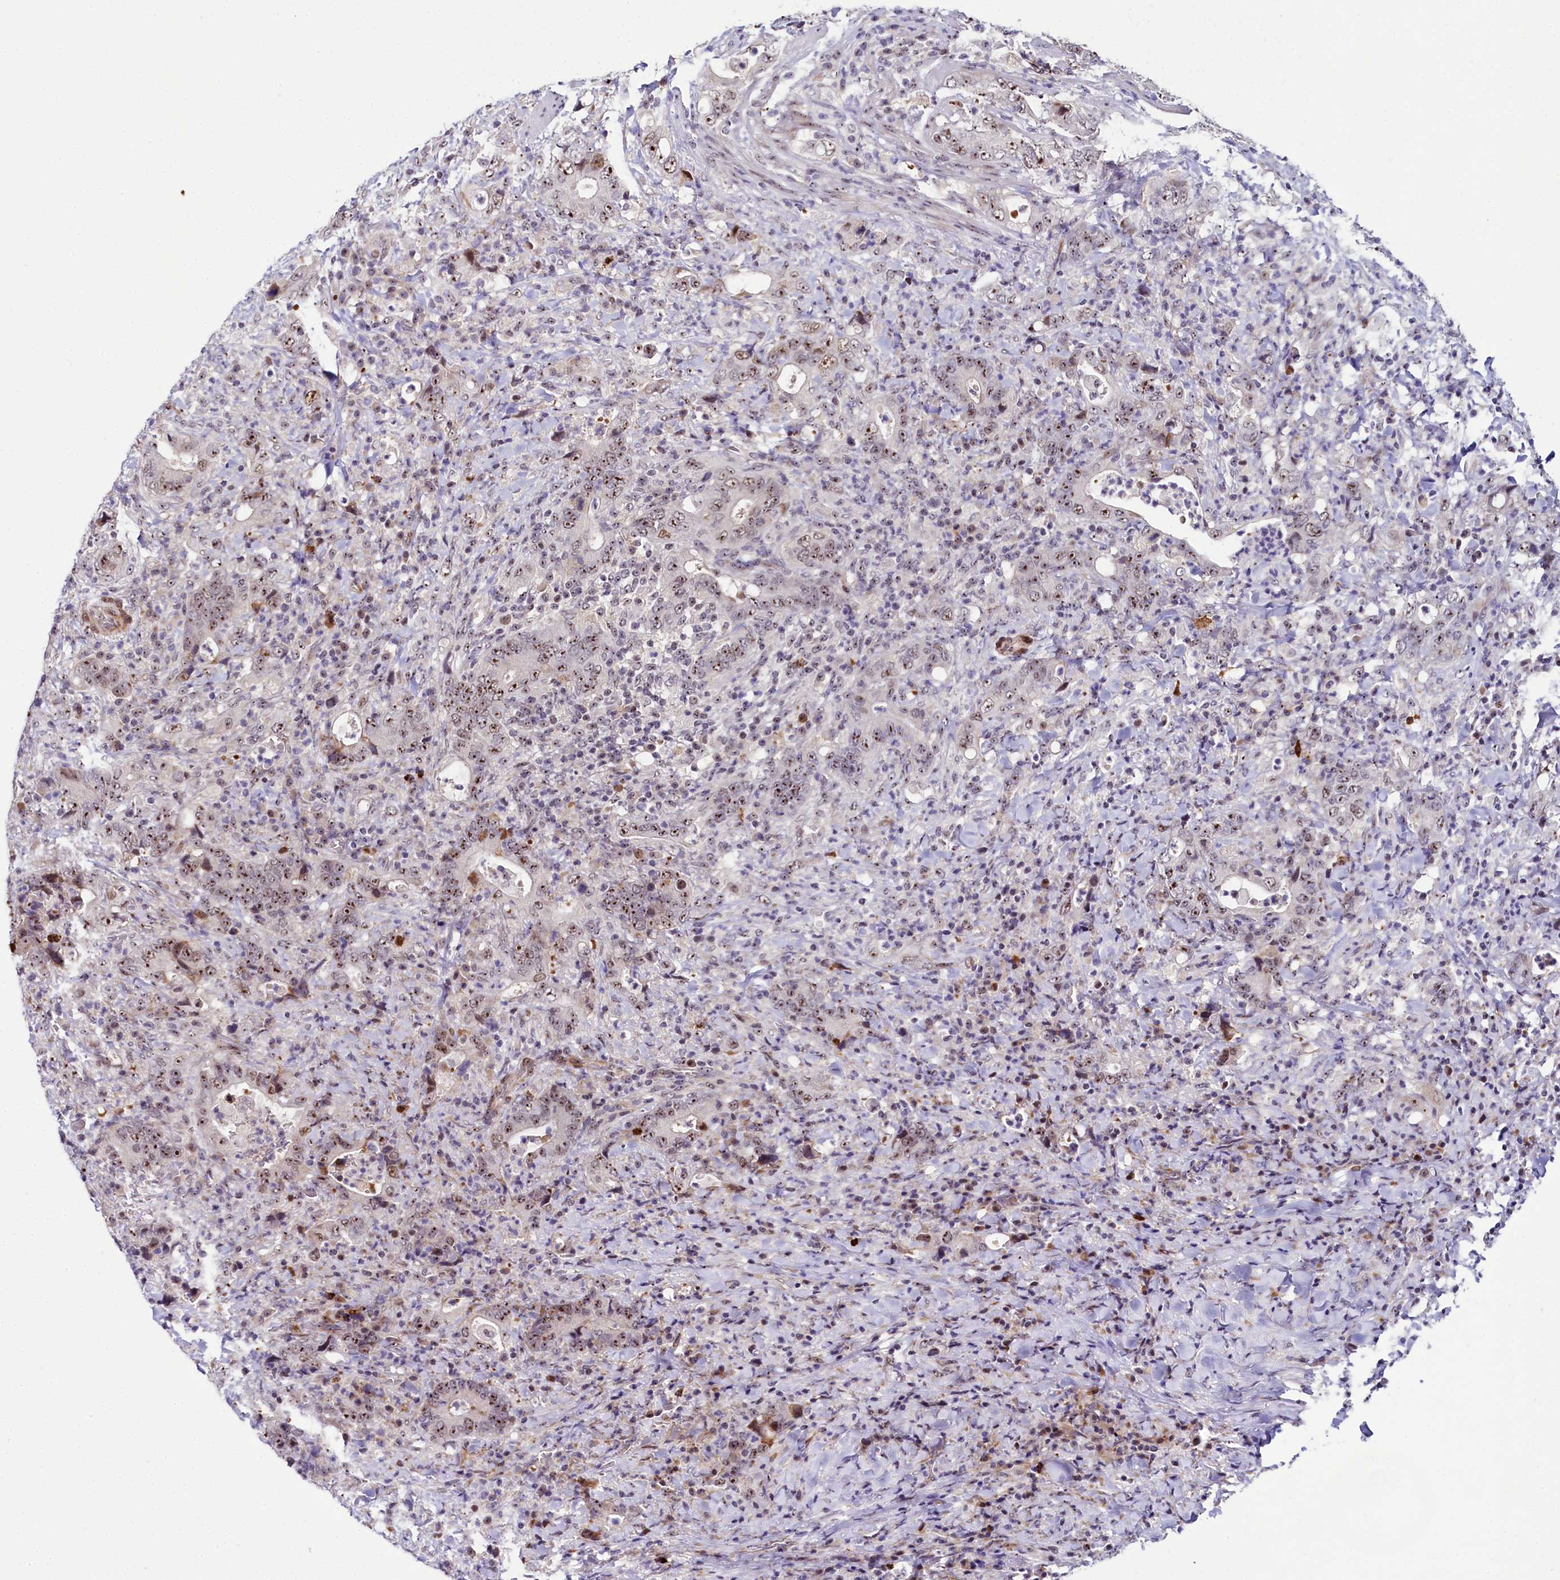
{"staining": {"intensity": "moderate", "quantity": ">75%", "location": "nuclear"}, "tissue": "colorectal cancer", "cell_type": "Tumor cells", "image_type": "cancer", "snomed": [{"axis": "morphology", "description": "Adenocarcinoma, NOS"}, {"axis": "topography", "description": "Colon"}], "caption": "IHC (DAB (3,3'-diaminobenzidine)) staining of human colorectal cancer exhibits moderate nuclear protein positivity in about >75% of tumor cells.", "gene": "TCOF1", "patient": {"sex": "female", "age": 75}}